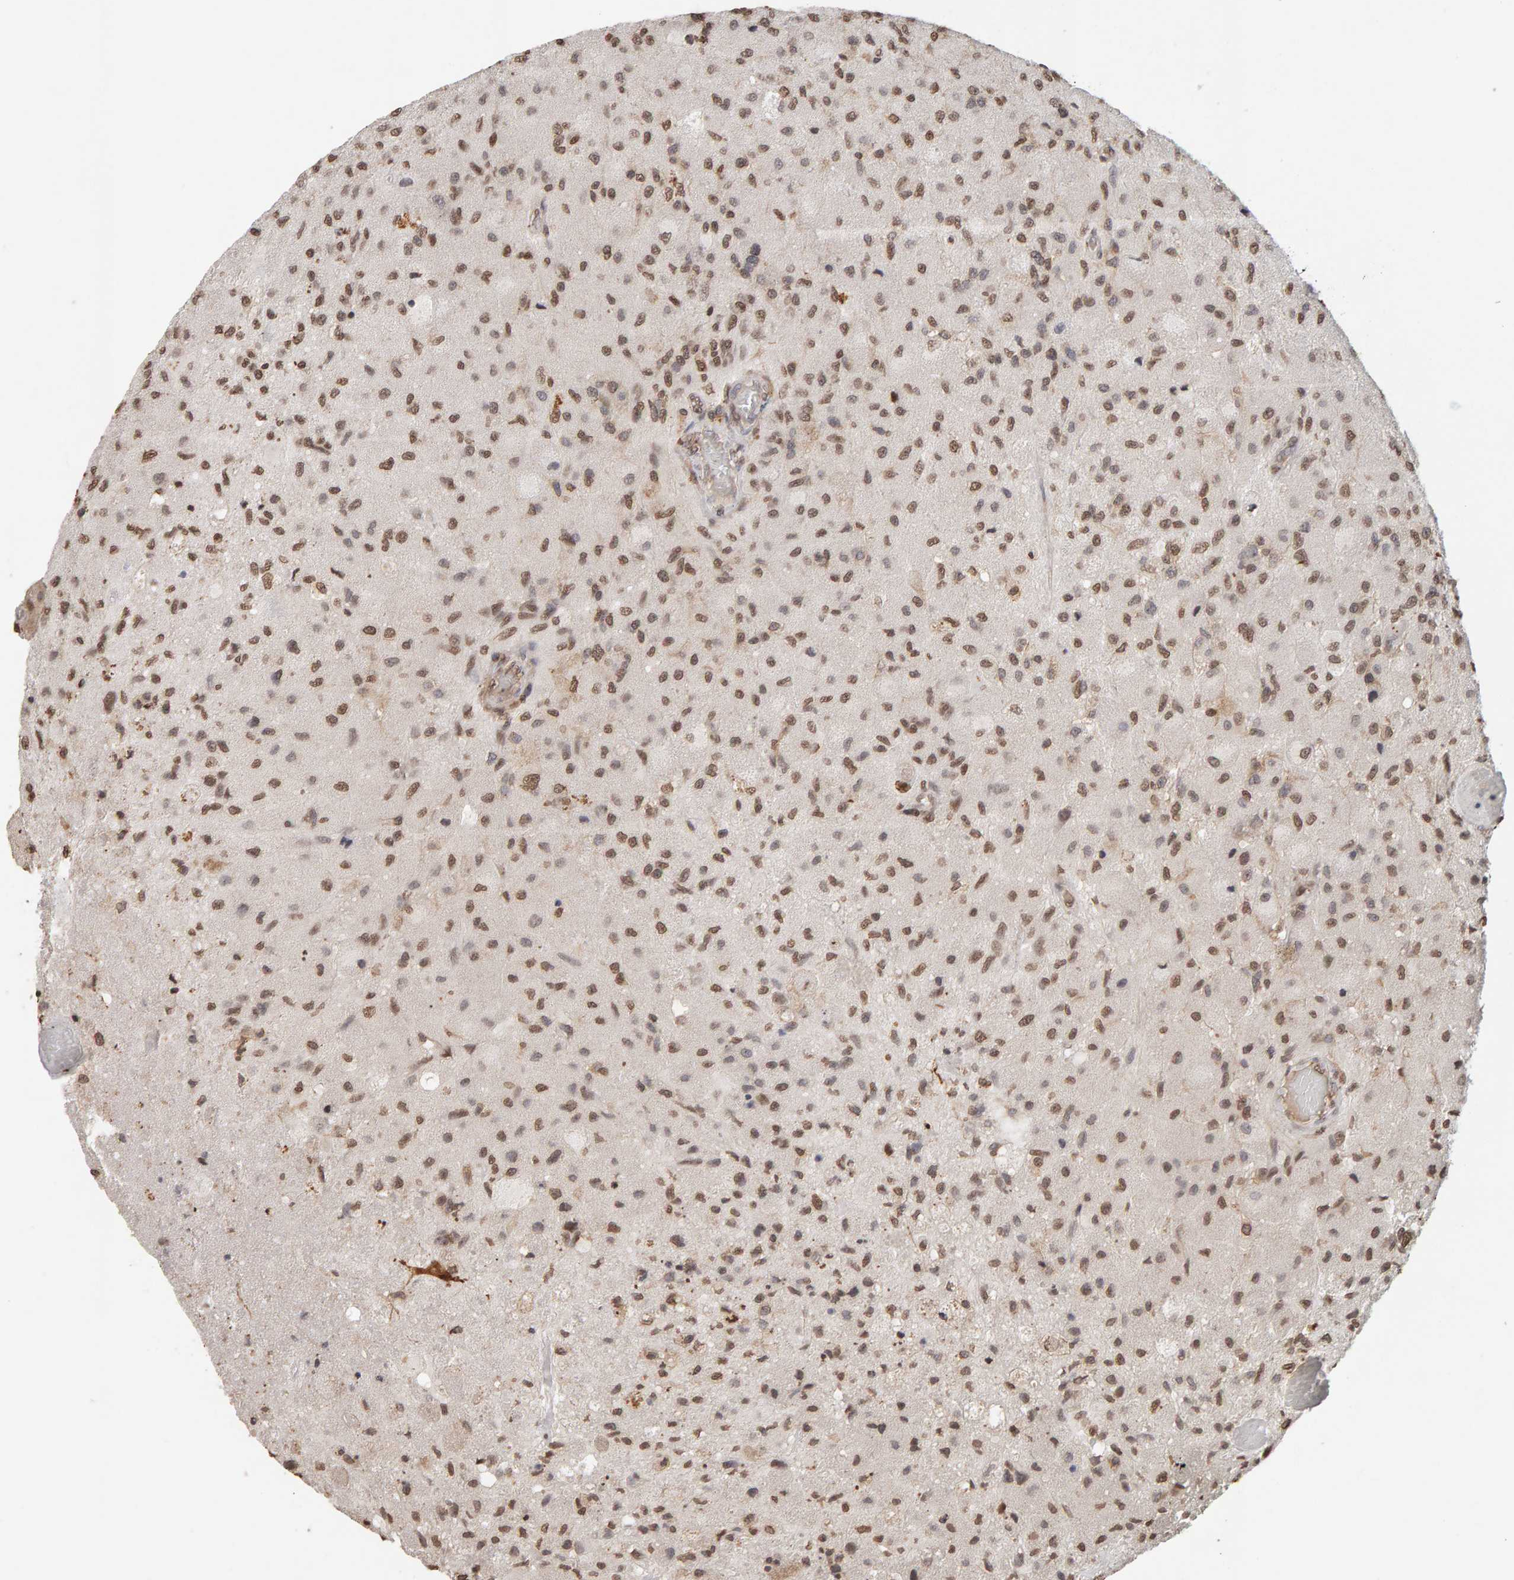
{"staining": {"intensity": "moderate", "quantity": ">75%", "location": "nuclear"}, "tissue": "glioma", "cell_type": "Tumor cells", "image_type": "cancer", "snomed": [{"axis": "morphology", "description": "Normal tissue, NOS"}, {"axis": "morphology", "description": "Glioma, malignant, High grade"}, {"axis": "topography", "description": "Cerebral cortex"}], "caption": "This image demonstrates malignant high-grade glioma stained with IHC to label a protein in brown. The nuclear of tumor cells show moderate positivity for the protein. Nuclei are counter-stained blue.", "gene": "DNAJB5", "patient": {"sex": "male", "age": 77}}